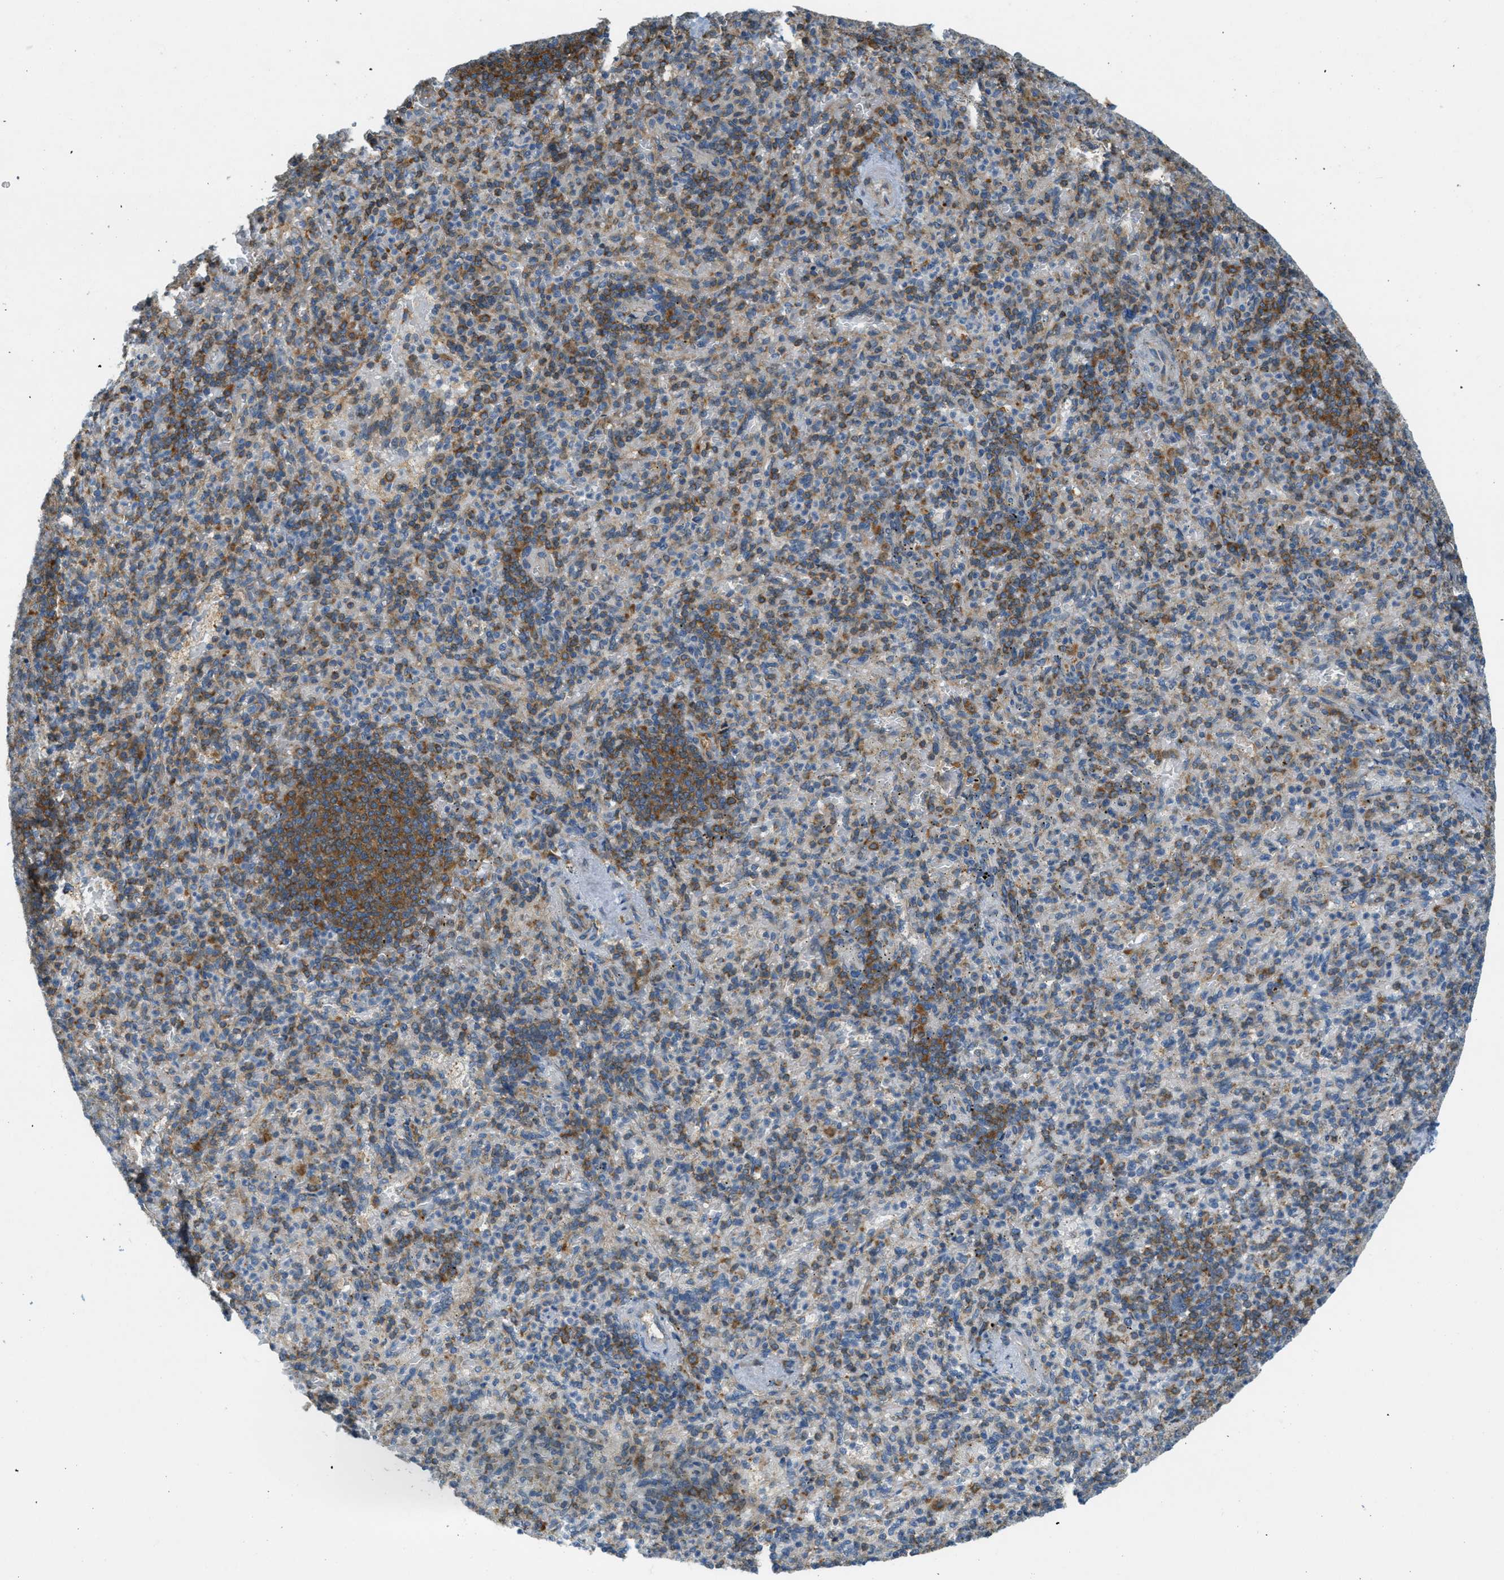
{"staining": {"intensity": "moderate", "quantity": "25%-75%", "location": "cytoplasmic/membranous"}, "tissue": "spleen", "cell_type": "Cells in red pulp", "image_type": "normal", "snomed": [{"axis": "morphology", "description": "Normal tissue, NOS"}, {"axis": "topography", "description": "Spleen"}], "caption": "Spleen stained with DAB immunohistochemistry displays medium levels of moderate cytoplasmic/membranous staining in approximately 25%-75% of cells in red pulp.", "gene": "ABCF1", "patient": {"sex": "female", "age": 74}}